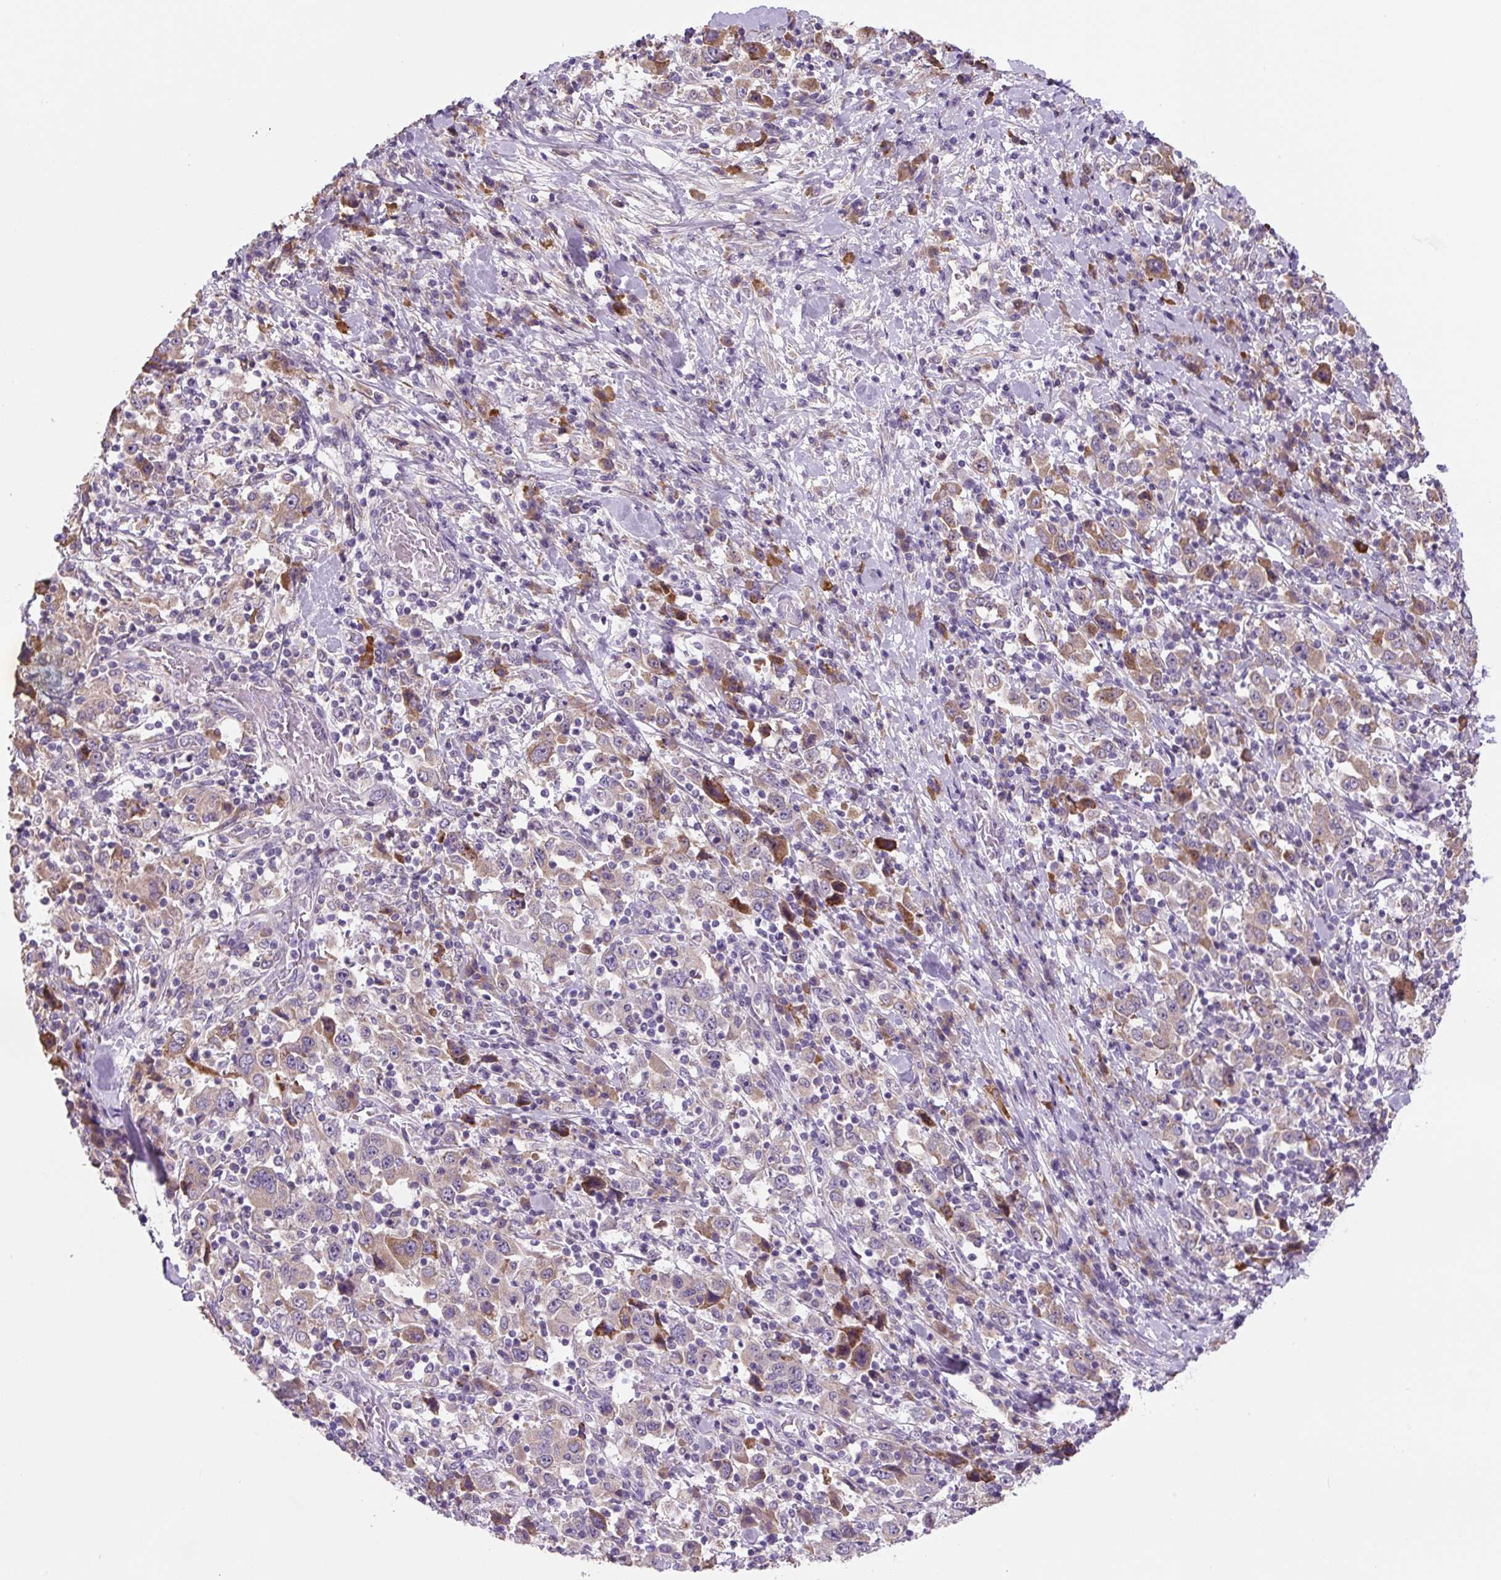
{"staining": {"intensity": "moderate", "quantity": "<25%", "location": "cytoplasmic/membranous"}, "tissue": "stomach cancer", "cell_type": "Tumor cells", "image_type": "cancer", "snomed": [{"axis": "morphology", "description": "Normal tissue, NOS"}, {"axis": "morphology", "description": "Adenocarcinoma, NOS"}, {"axis": "topography", "description": "Stomach, upper"}, {"axis": "topography", "description": "Stomach"}], "caption": "Human stomach cancer stained for a protein (brown) displays moderate cytoplasmic/membranous positive expression in approximately <25% of tumor cells.", "gene": "FZD5", "patient": {"sex": "male", "age": 59}}